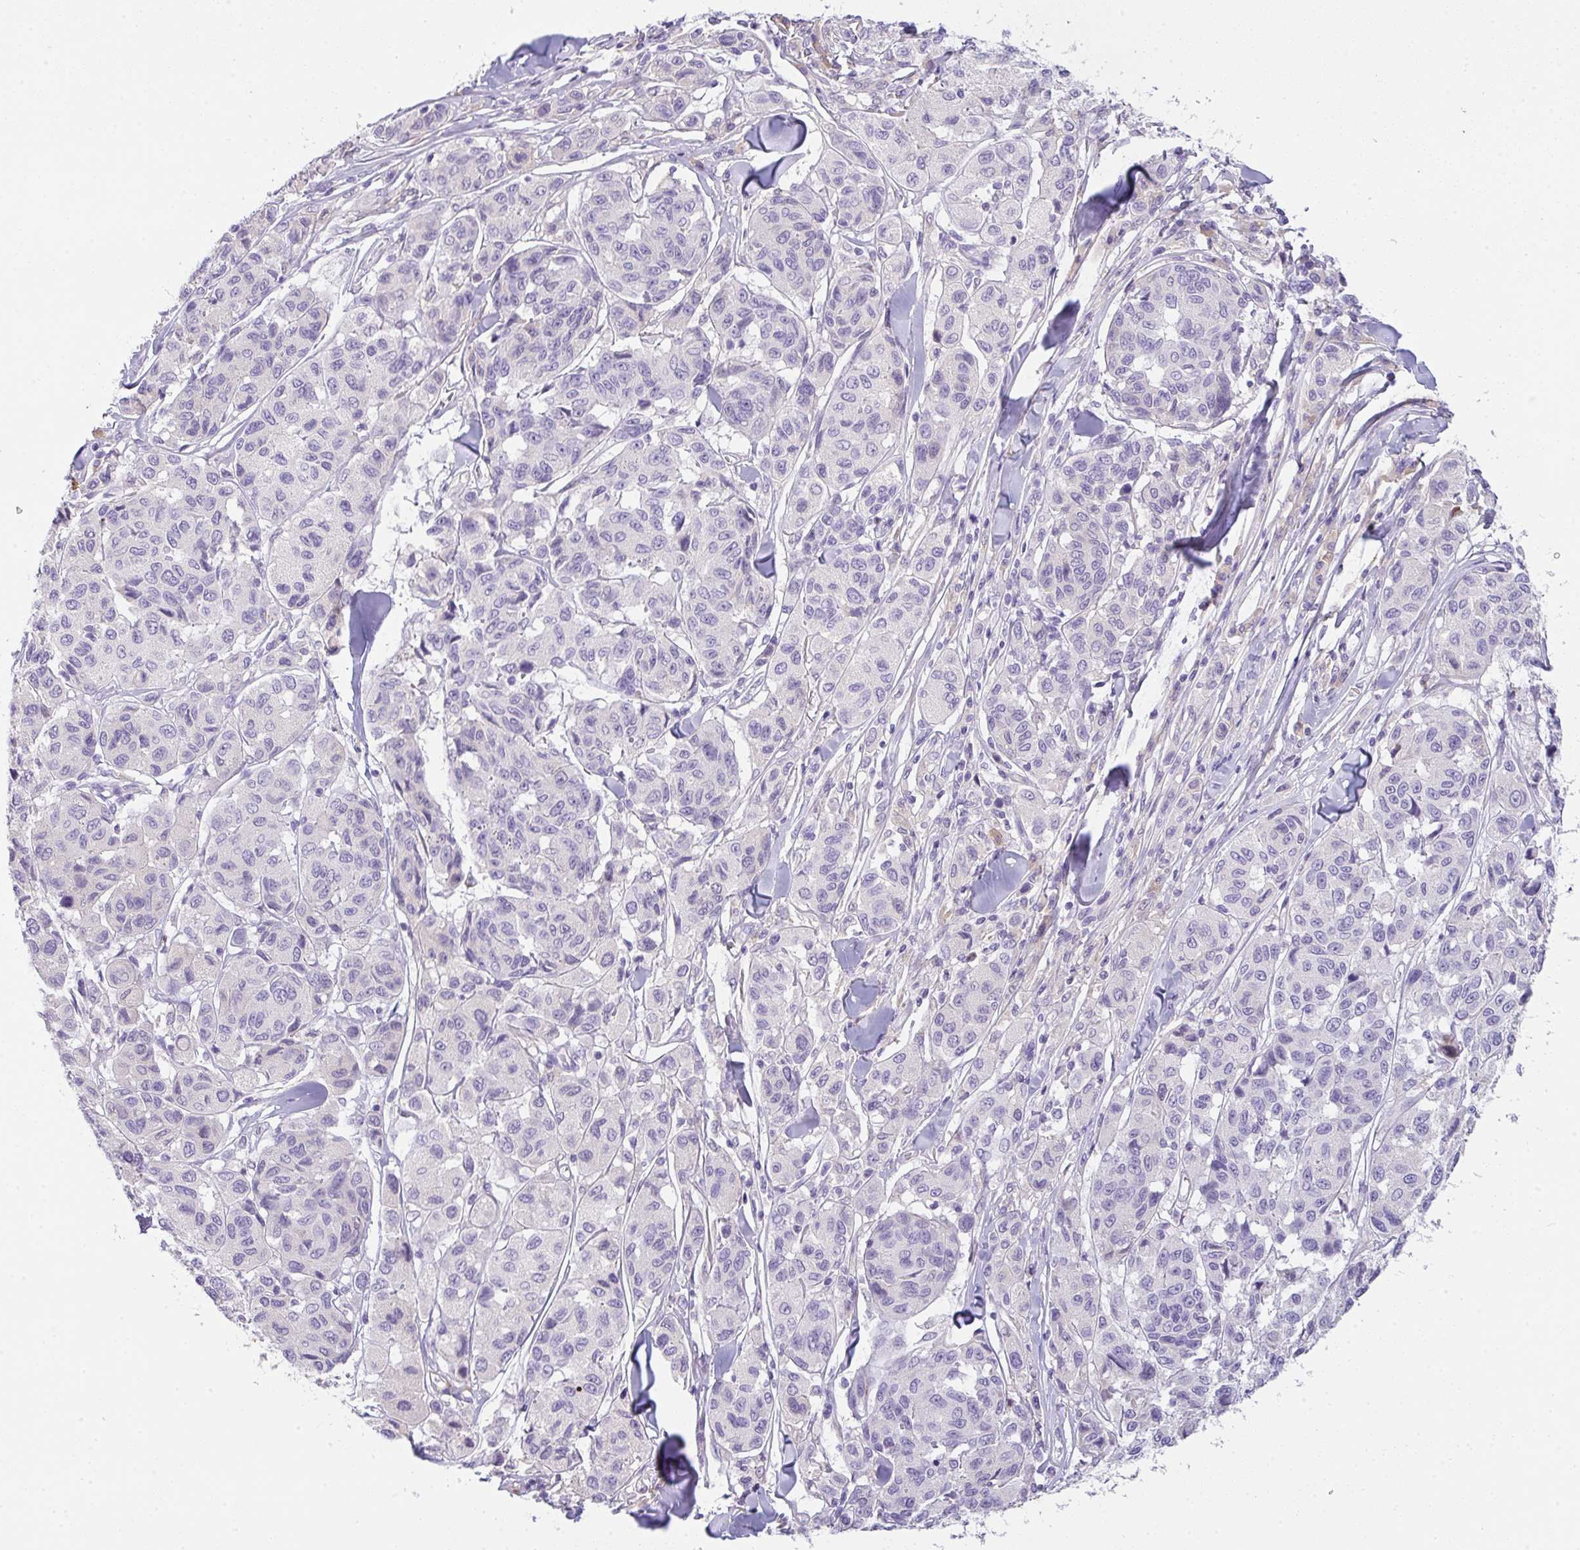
{"staining": {"intensity": "negative", "quantity": "none", "location": "none"}, "tissue": "melanoma", "cell_type": "Tumor cells", "image_type": "cancer", "snomed": [{"axis": "morphology", "description": "Malignant melanoma, NOS"}, {"axis": "topography", "description": "Skin"}], "caption": "The image demonstrates no significant staining in tumor cells of melanoma. (Stains: DAB (3,3'-diaminobenzidine) immunohistochemistry (IHC) with hematoxylin counter stain, Microscopy: brightfield microscopy at high magnification).", "gene": "COX7B", "patient": {"sex": "female", "age": 66}}